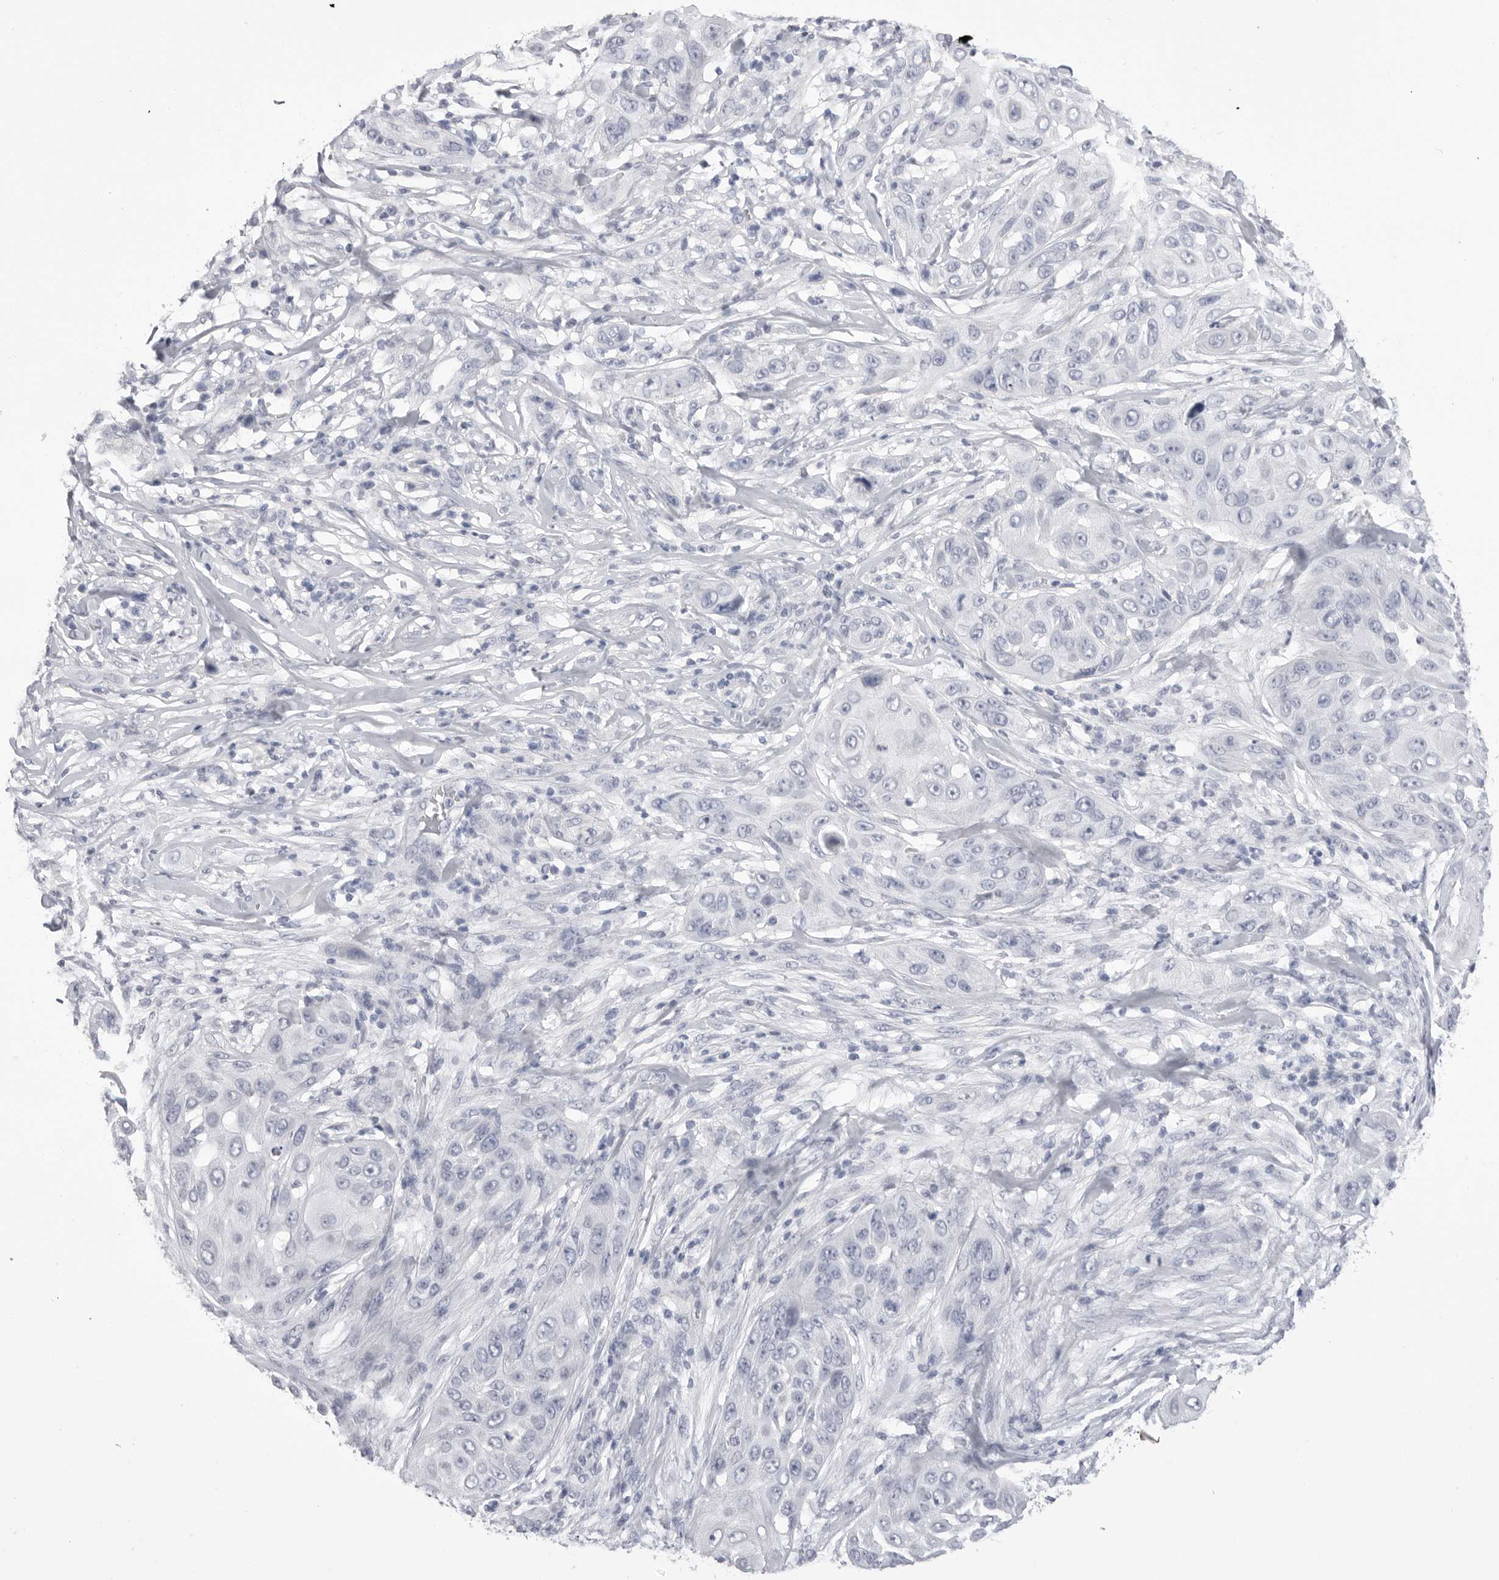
{"staining": {"intensity": "negative", "quantity": "none", "location": "none"}, "tissue": "skin cancer", "cell_type": "Tumor cells", "image_type": "cancer", "snomed": [{"axis": "morphology", "description": "Squamous cell carcinoma, NOS"}, {"axis": "topography", "description": "Skin"}], "caption": "Immunohistochemistry of human skin squamous cell carcinoma displays no staining in tumor cells.", "gene": "CPB1", "patient": {"sex": "female", "age": 44}}